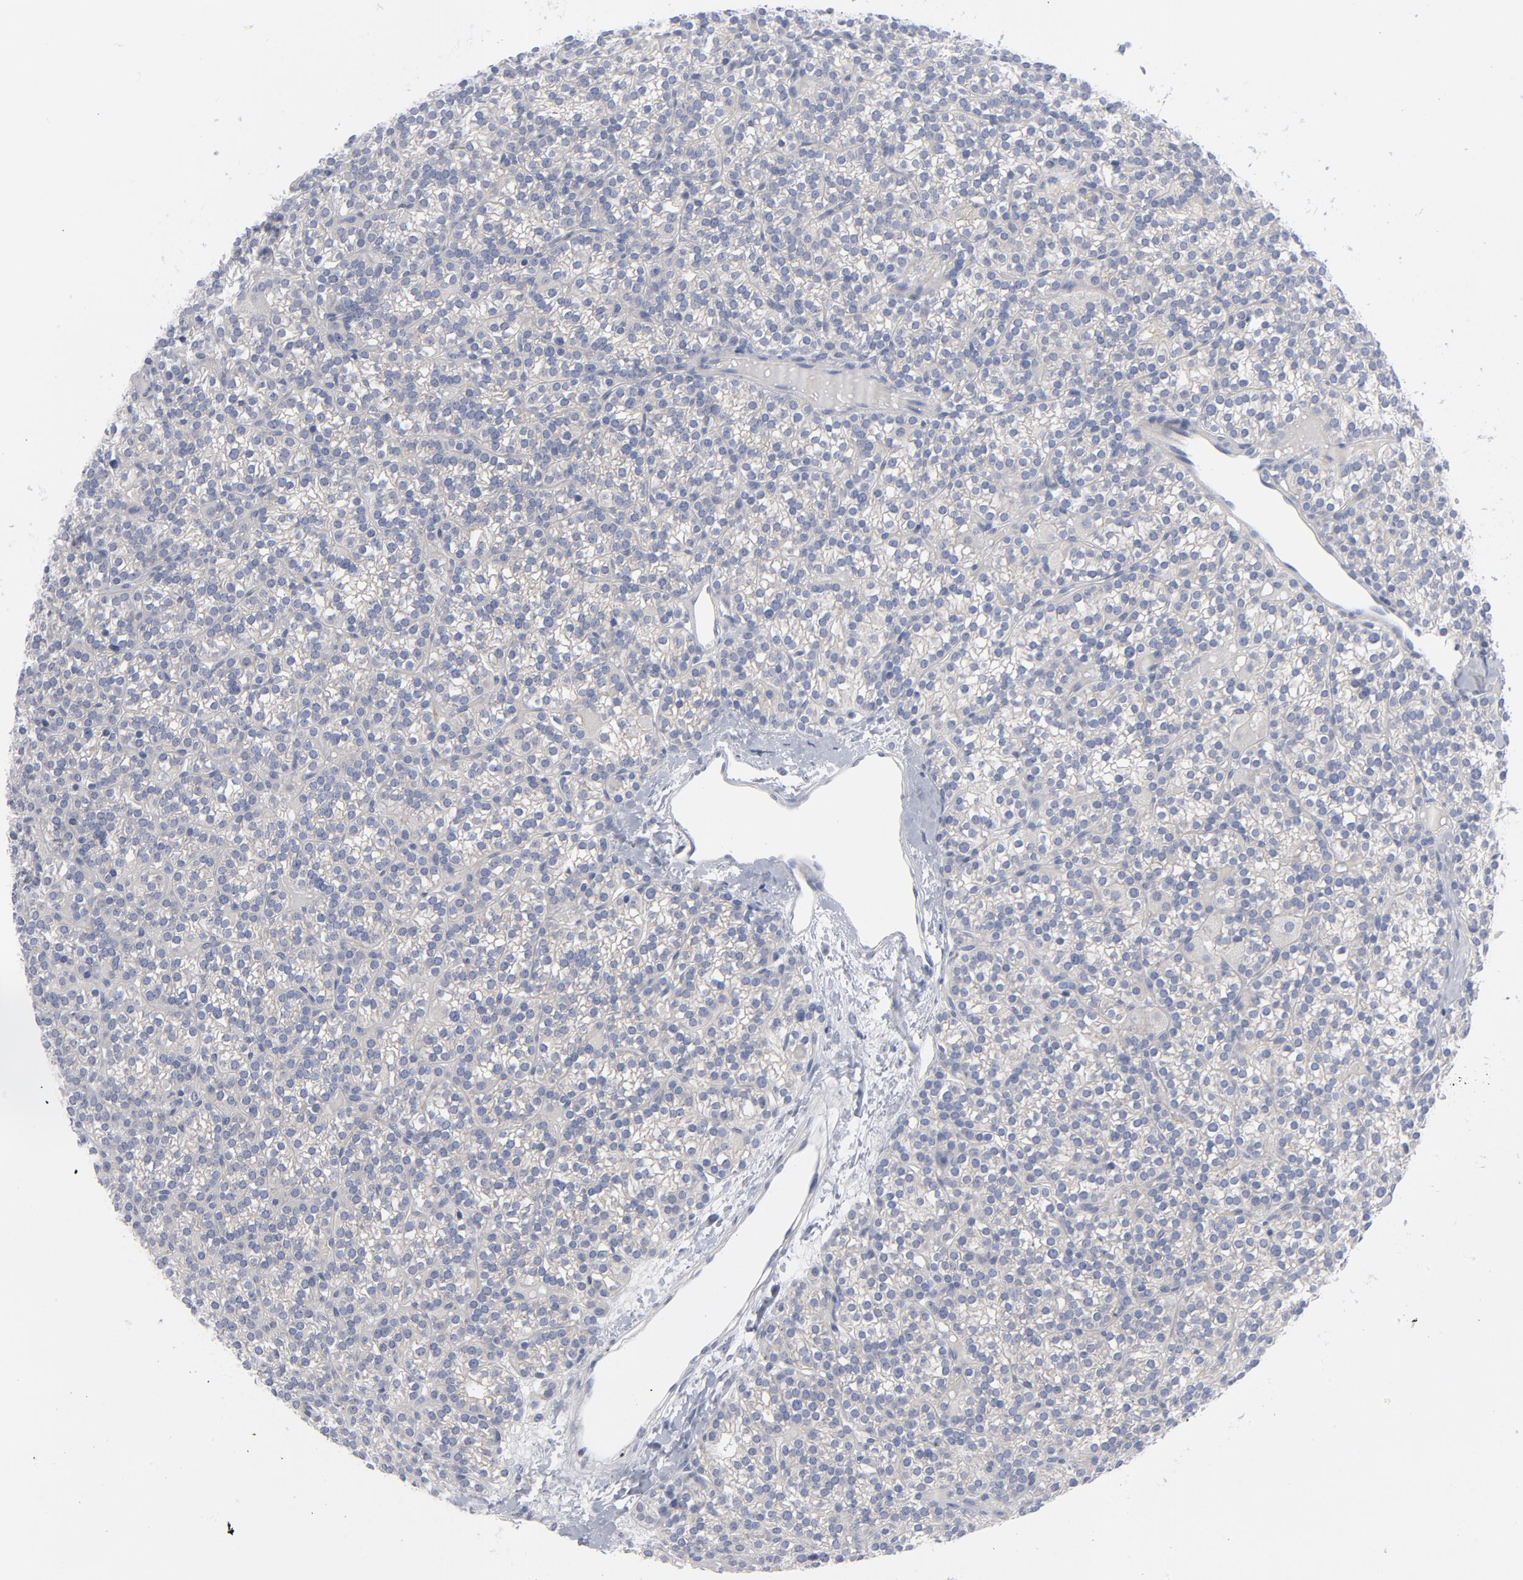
{"staining": {"intensity": "negative", "quantity": "none", "location": "none"}, "tissue": "parathyroid gland", "cell_type": "Glandular cells", "image_type": "normal", "snomed": [{"axis": "morphology", "description": "Normal tissue, NOS"}, {"axis": "topography", "description": "Parathyroid gland"}], "caption": "DAB immunohistochemical staining of benign parathyroid gland demonstrates no significant positivity in glandular cells.", "gene": "CD86", "patient": {"sex": "female", "age": 50}}